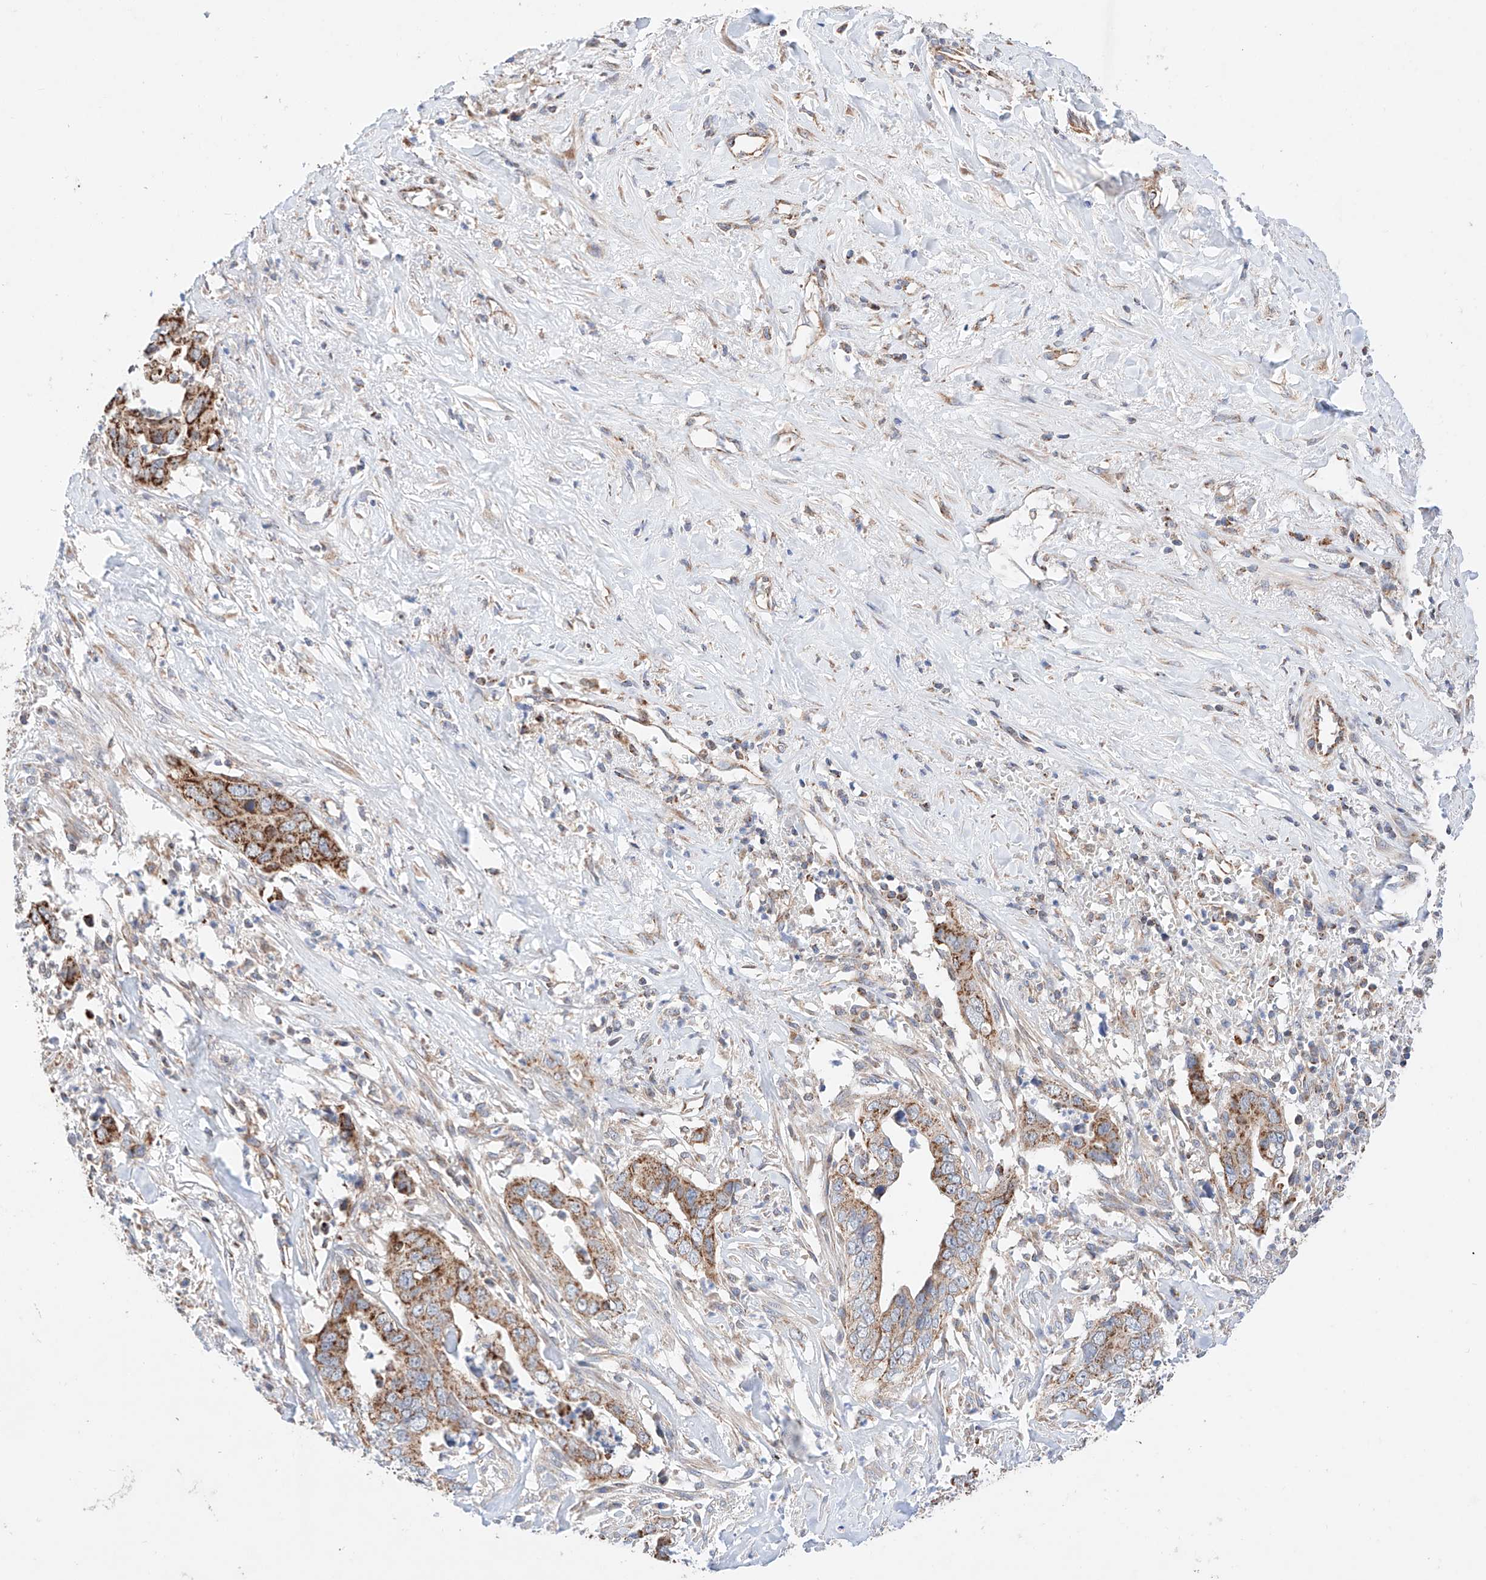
{"staining": {"intensity": "strong", "quantity": "25%-75%", "location": "cytoplasmic/membranous"}, "tissue": "liver cancer", "cell_type": "Tumor cells", "image_type": "cancer", "snomed": [{"axis": "morphology", "description": "Cholangiocarcinoma"}, {"axis": "topography", "description": "Liver"}], "caption": "A brown stain highlights strong cytoplasmic/membranous positivity of a protein in human liver cancer tumor cells. The staining was performed using DAB, with brown indicating positive protein expression. Nuclei are stained blue with hematoxylin.", "gene": "KTI12", "patient": {"sex": "female", "age": 79}}